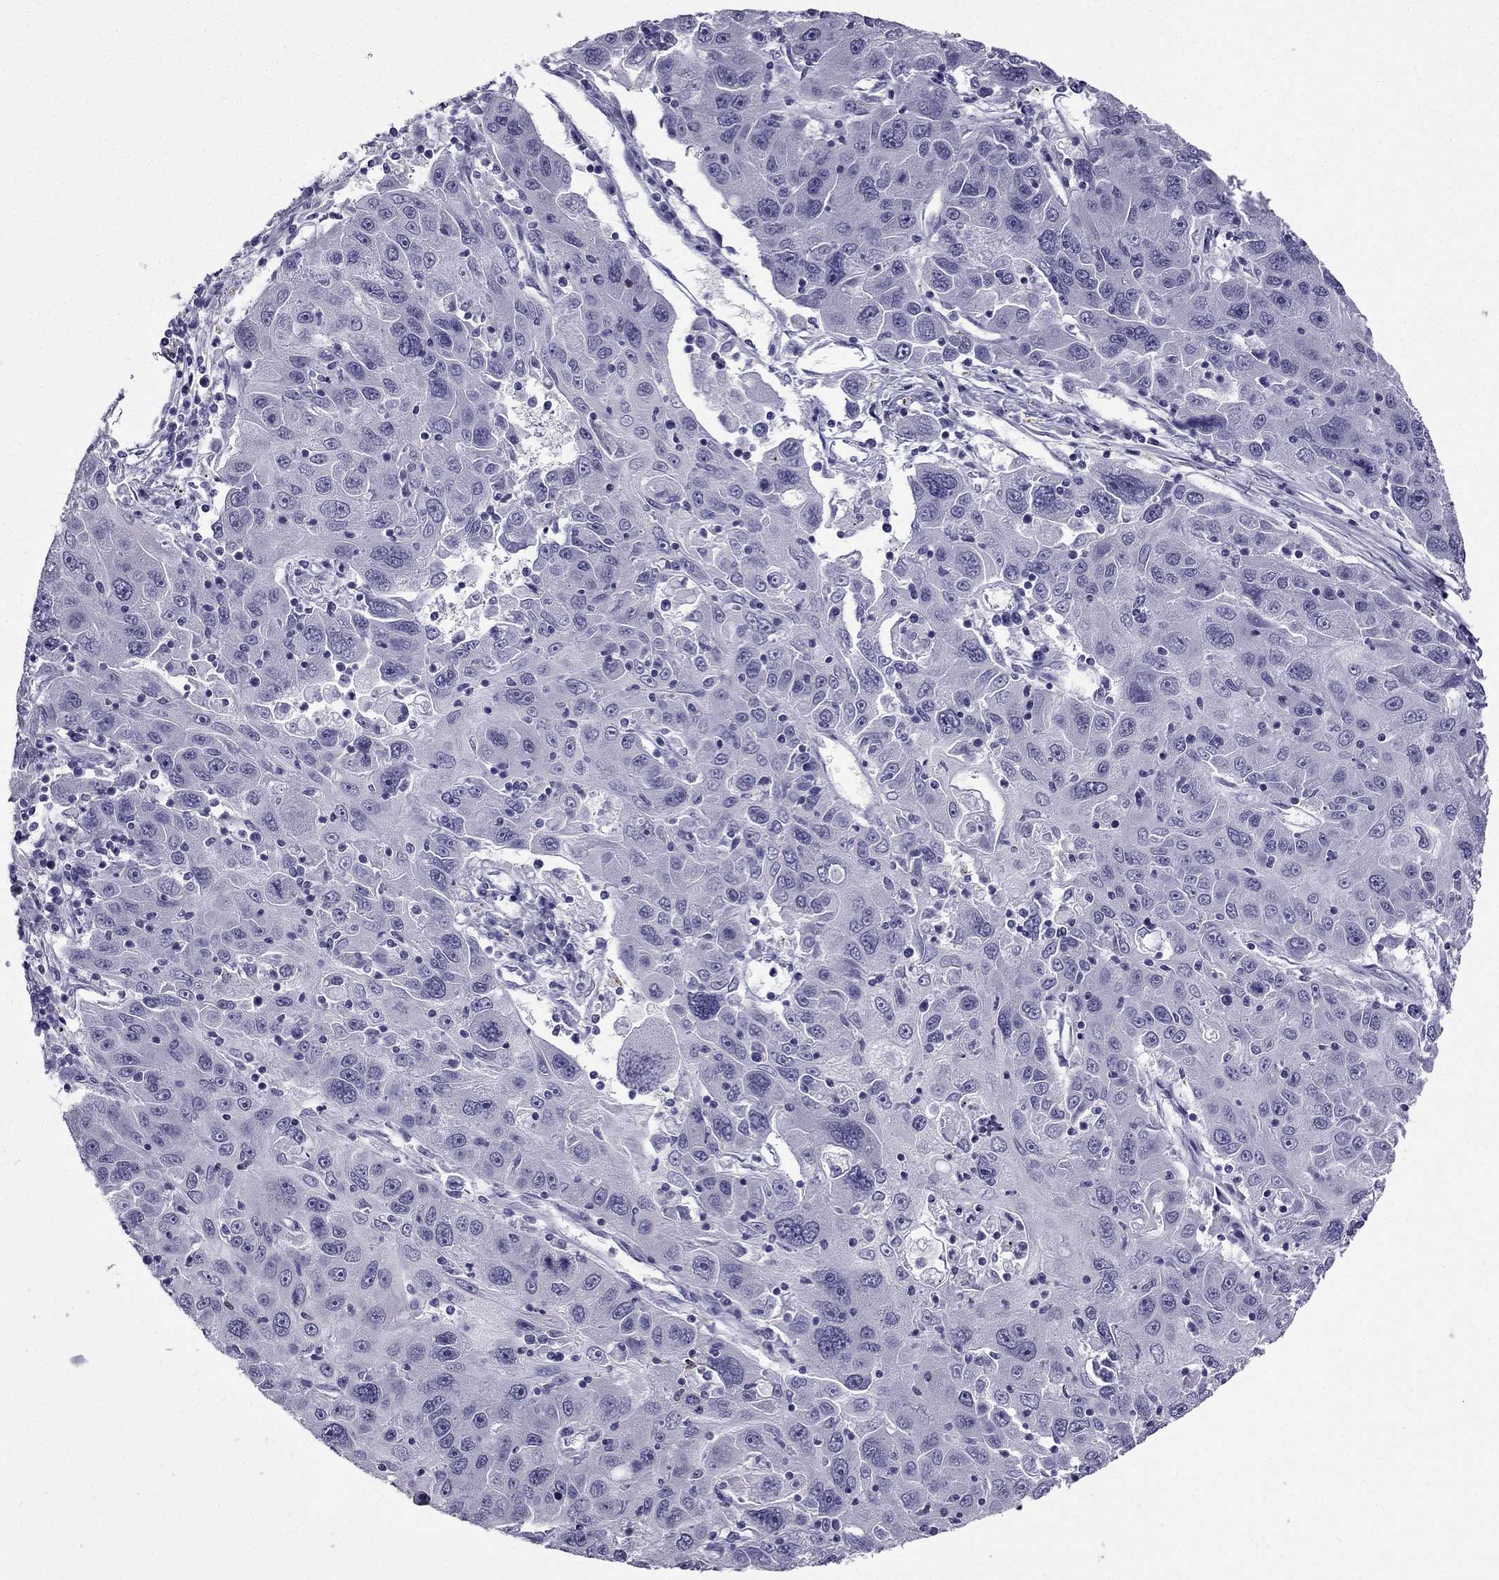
{"staining": {"intensity": "negative", "quantity": "none", "location": "none"}, "tissue": "stomach cancer", "cell_type": "Tumor cells", "image_type": "cancer", "snomed": [{"axis": "morphology", "description": "Adenocarcinoma, NOS"}, {"axis": "topography", "description": "Stomach"}], "caption": "DAB immunohistochemical staining of human adenocarcinoma (stomach) demonstrates no significant positivity in tumor cells.", "gene": "CCK", "patient": {"sex": "male", "age": 56}}